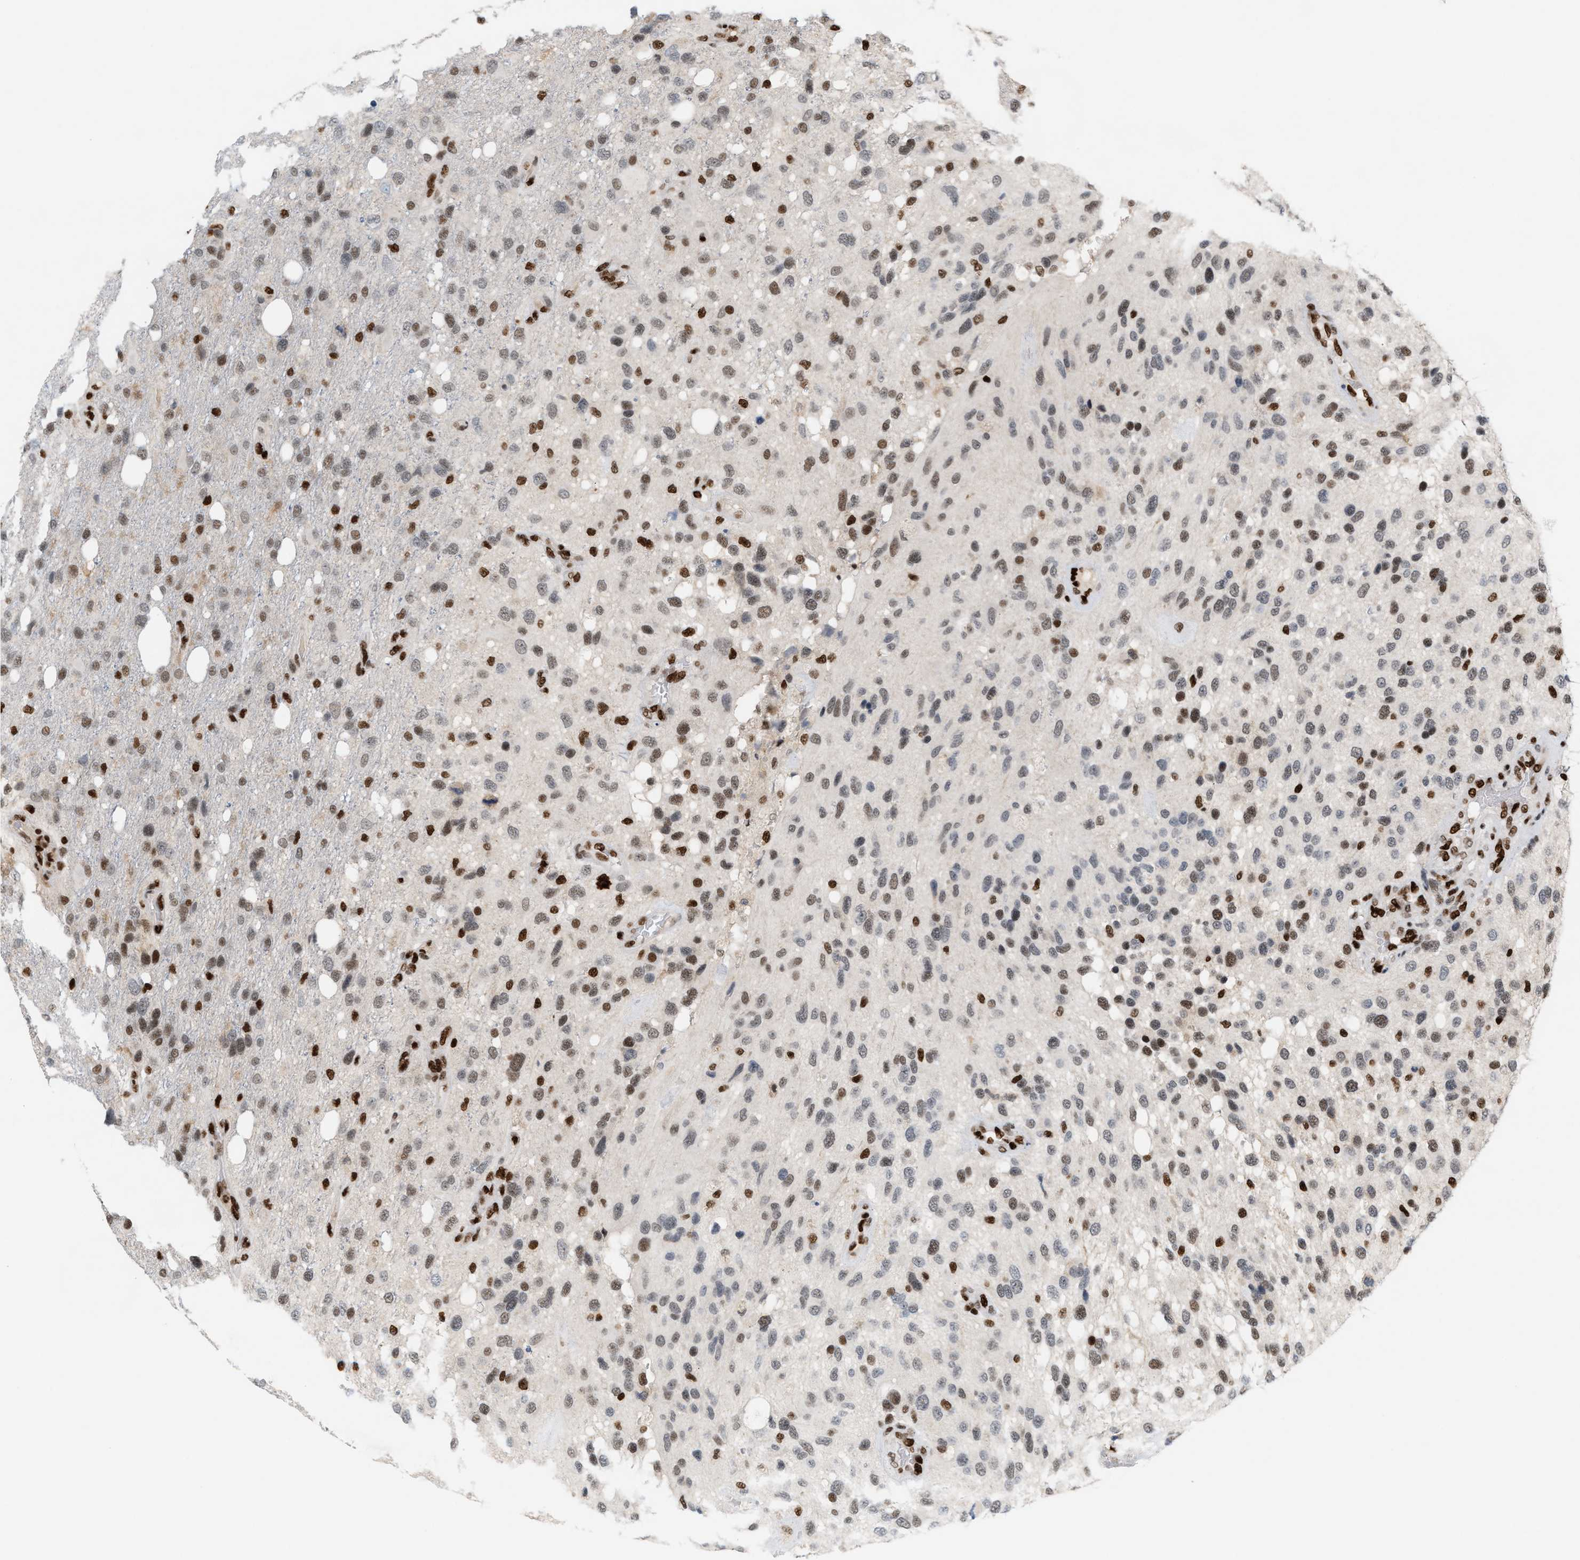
{"staining": {"intensity": "moderate", "quantity": ">75%", "location": "nuclear"}, "tissue": "glioma", "cell_type": "Tumor cells", "image_type": "cancer", "snomed": [{"axis": "morphology", "description": "Glioma, malignant, High grade"}, {"axis": "topography", "description": "Brain"}], "caption": "About >75% of tumor cells in human high-grade glioma (malignant) demonstrate moderate nuclear protein staining as visualized by brown immunohistochemical staining.", "gene": "RNASEK-C17orf49", "patient": {"sex": "female", "age": 58}}